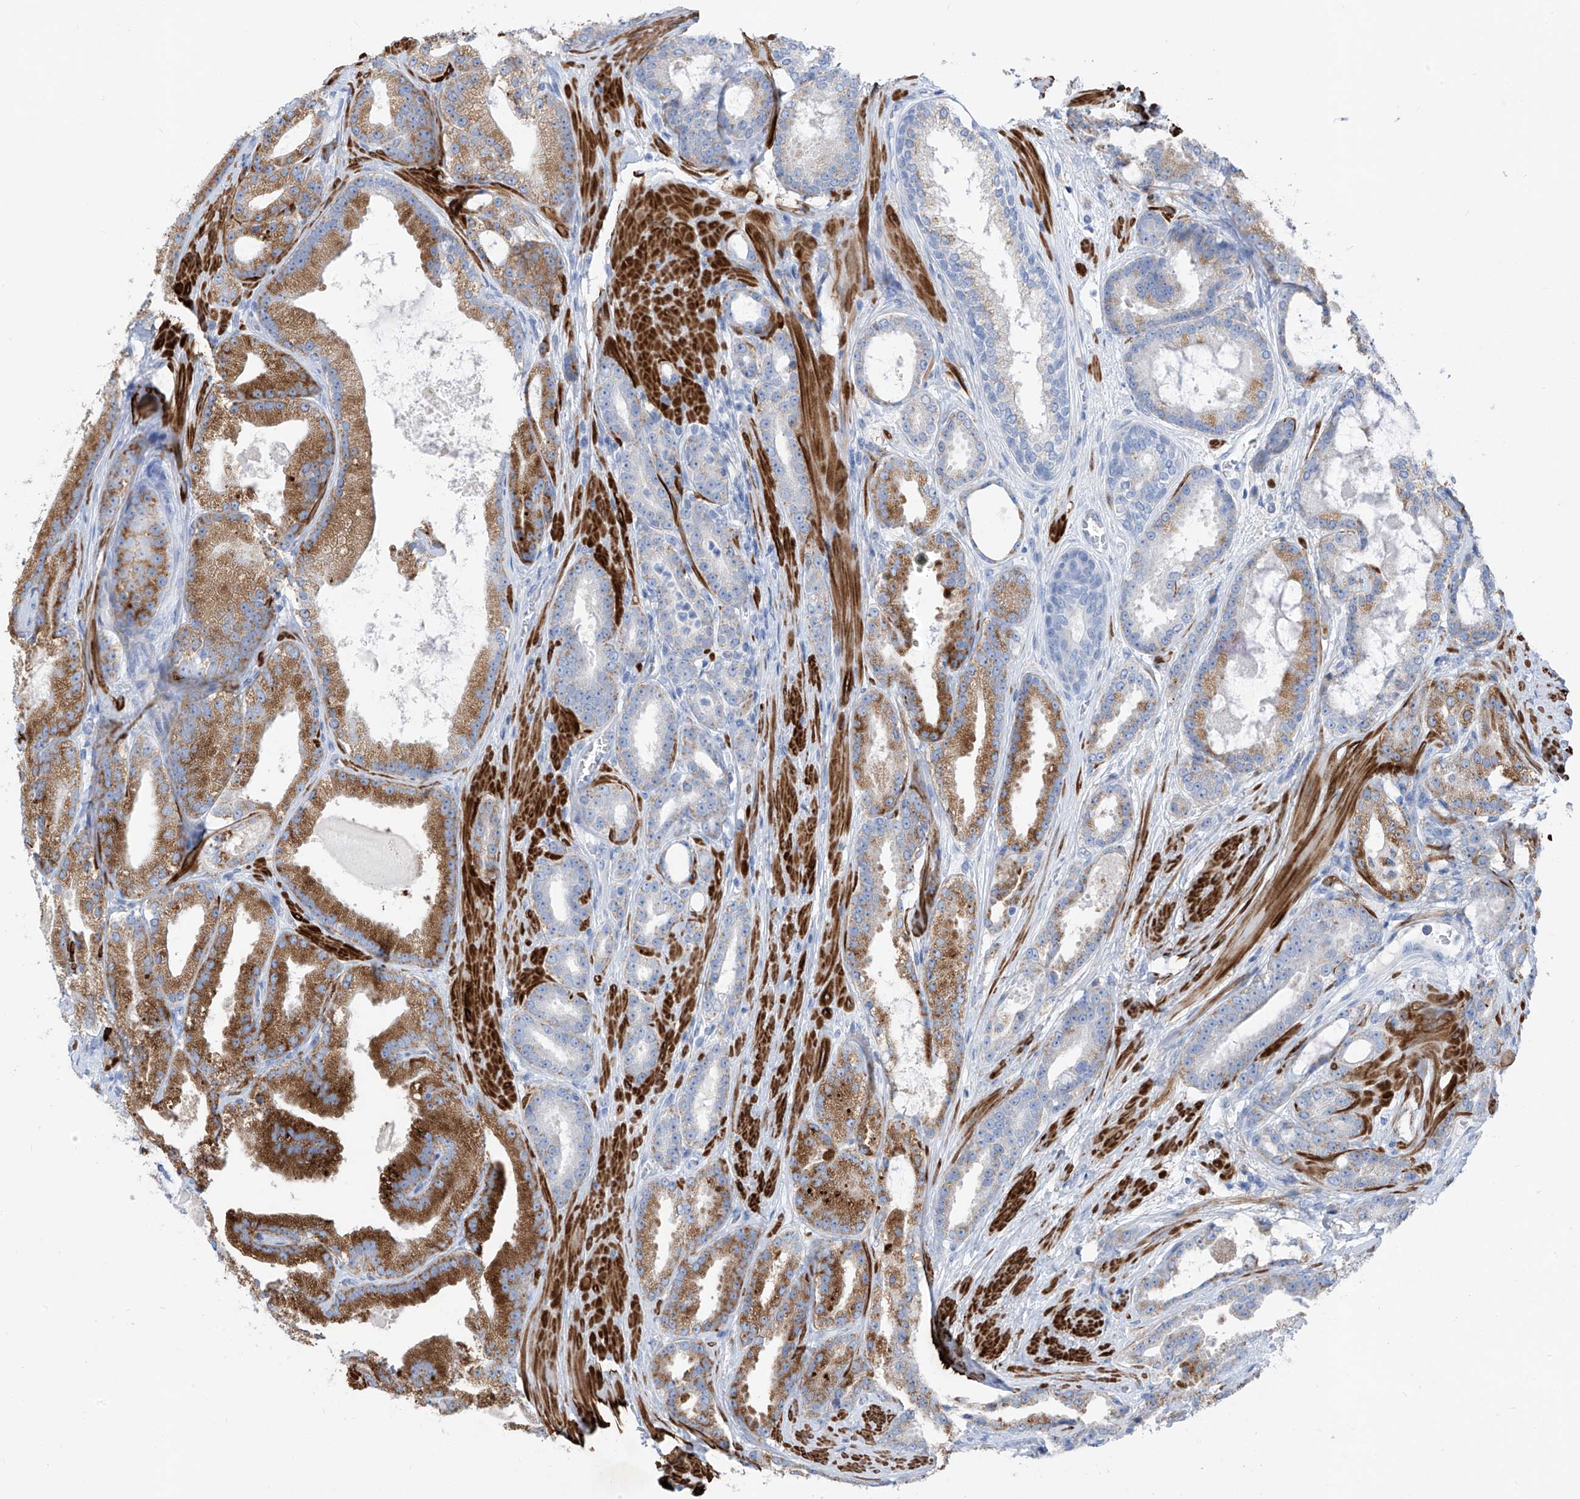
{"staining": {"intensity": "moderate", "quantity": "<25%", "location": "cytoplasmic/membranous"}, "tissue": "prostate cancer", "cell_type": "Tumor cells", "image_type": "cancer", "snomed": [{"axis": "morphology", "description": "Adenocarcinoma, High grade"}, {"axis": "topography", "description": "Prostate"}], "caption": "DAB immunohistochemical staining of prostate adenocarcinoma (high-grade) reveals moderate cytoplasmic/membranous protein staining in about <25% of tumor cells.", "gene": "GLMP", "patient": {"sex": "male", "age": 60}}